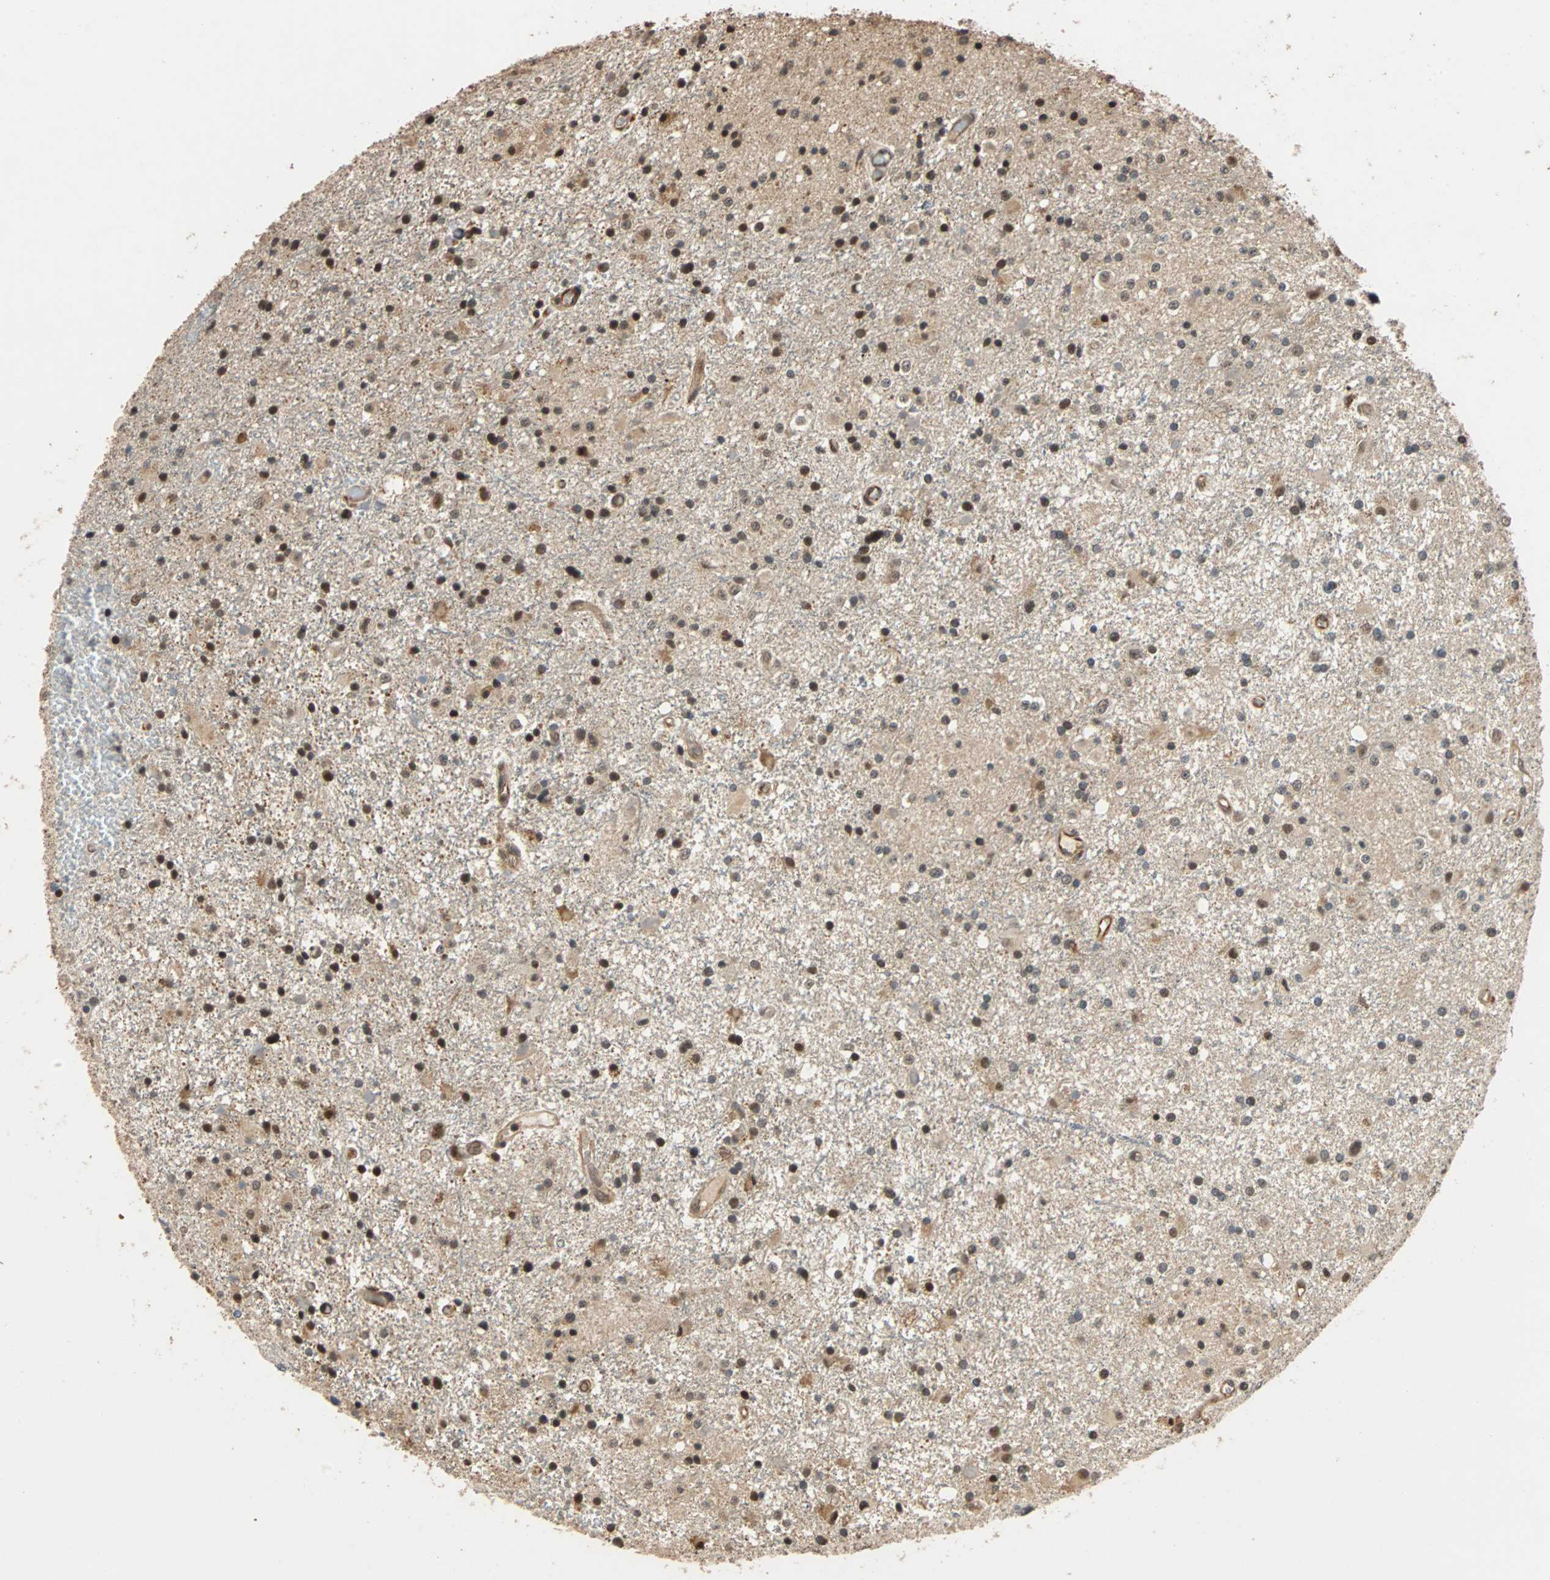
{"staining": {"intensity": "moderate", "quantity": ">75%", "location": "cytoplasmic/membranous,nuclear"}, "tissue": "glioma", "cell_type": "Tumor cells", "image_type": "cancer", "snomed": [{"axis": "morphology", "description": "Glioma, malignant, Low grade"}, {"axis": "topography", "description": "Brain"}], "caption": "Human glioma stained with a protein marker shows moderate staining in tumor cells.", "gene": "CDC5L", "patient": {"sex": "male", "age": 58}}